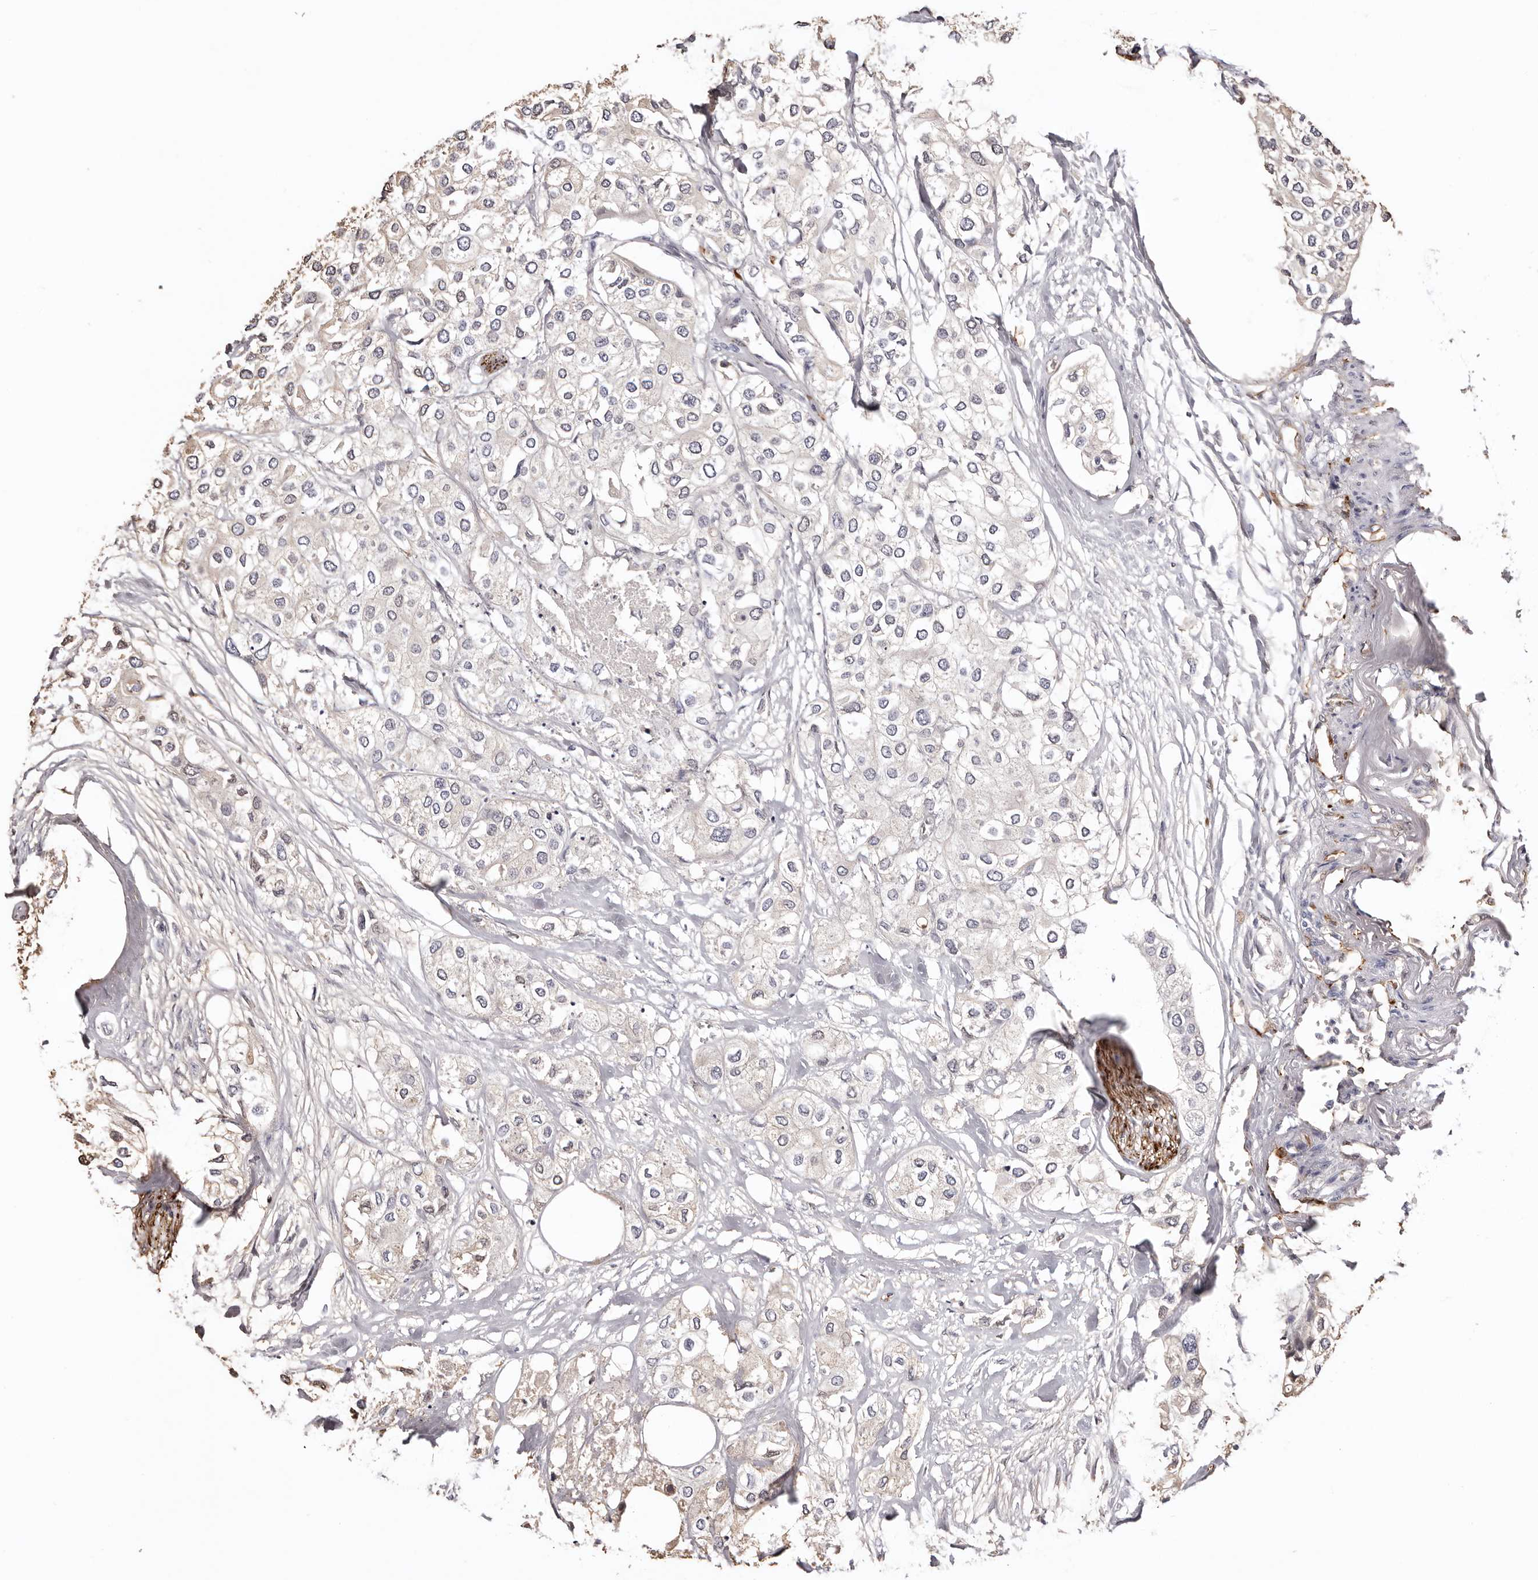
{"staining": {"intensity": "negative", "quantity": "none", "location": "none"}, "tissue": "urothelial cancer", "cell_type": "Tumor cells", "image_type": "cancer", "snomed": [{"axis": "morphology", "description": "Urothelial carcinoma, High grade"}, {"axis": "topography", "description": "Urinary bladder"}], "caption": "Tumor cells show no significant protein staining in urothelial carcinoma (high-grade).", "gene": "ZNF557", "patient": {"sex": "male", "age": 64}}